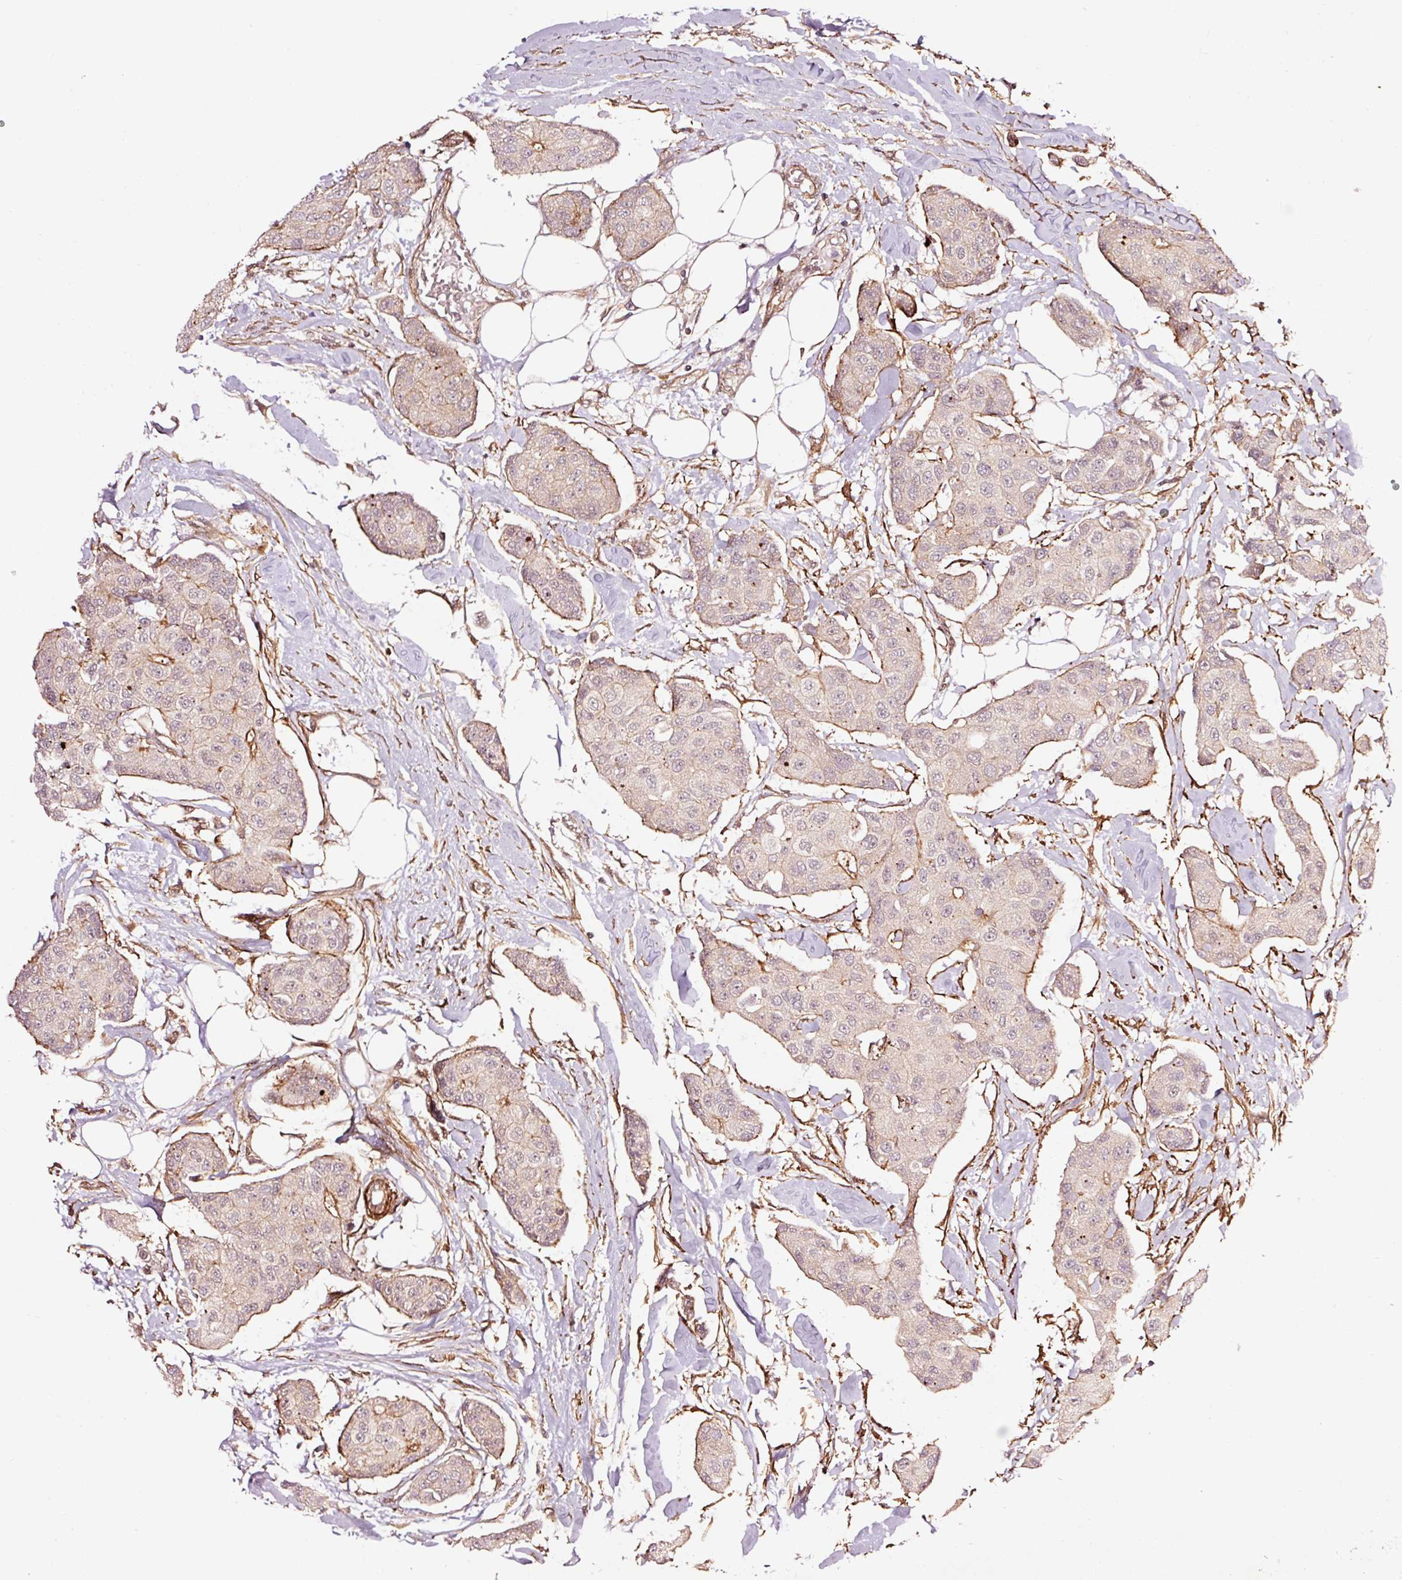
{"staining": {"intensity": "moderate", "quantity": "<25%", "location": "cytoplasmic/membranous"}, "tissue": "breast cancer", "cell_type": "Tumor cells", "image_type": "cancer", "snomed": [{"axis": "morphology", "description": "Duct carcinoma"}, {"axis": "topography", "description": "Breast"}, {"axis": "topography", "description": "Lymph node"}], "caption": "There is low levels of moderate cytoplasmic/membranous expression in tumor cells of intraductal carcinoma (breast), as demonstrated by immunohistochemical staining (brown color).", "gene": "TPM1", "patient": {"sex": "female", "age": 80}}